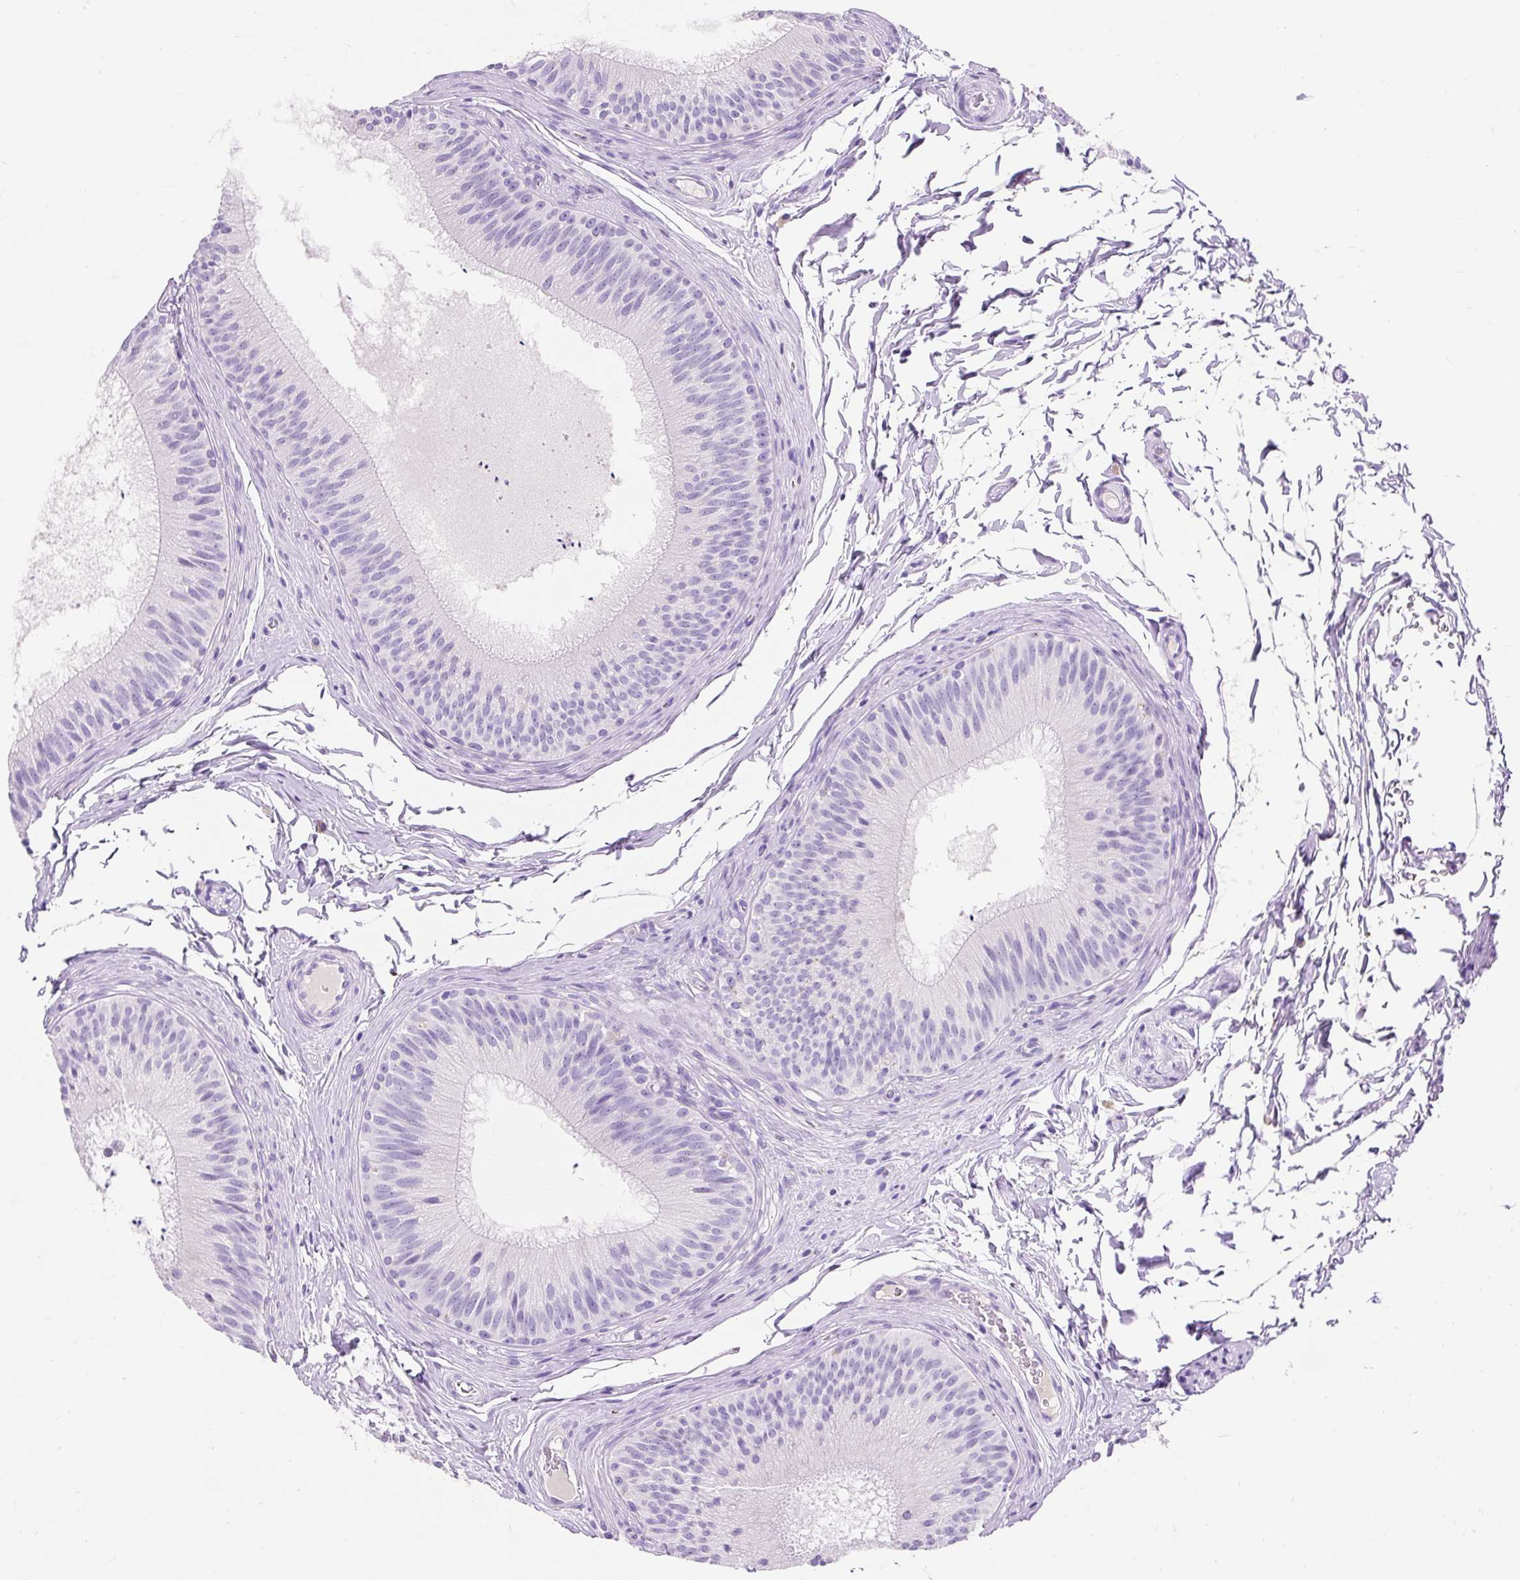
{"staining": {"intensity": "moderate", "quantity": "25%-75%", "location": "cytoplasmic/membranous"}, "tissue": "epididymis", "cell_type": "Glandular cells", "image_type": "normal", "snomed": [{"axis": "morphology", "description": "Normal tissue, NOS"}, {"axis": "topography", "description": "Epididymis"}], "caption": "IHC photomicrograph of normal epididymis stained for a protein (brown), which exhibits medium levels of moderate cytoplasmic/membranous expression in approximately 25%-75% of glandular cells.", "gene": "HEXB", "patient": {"sex": "male", "age": 24}}